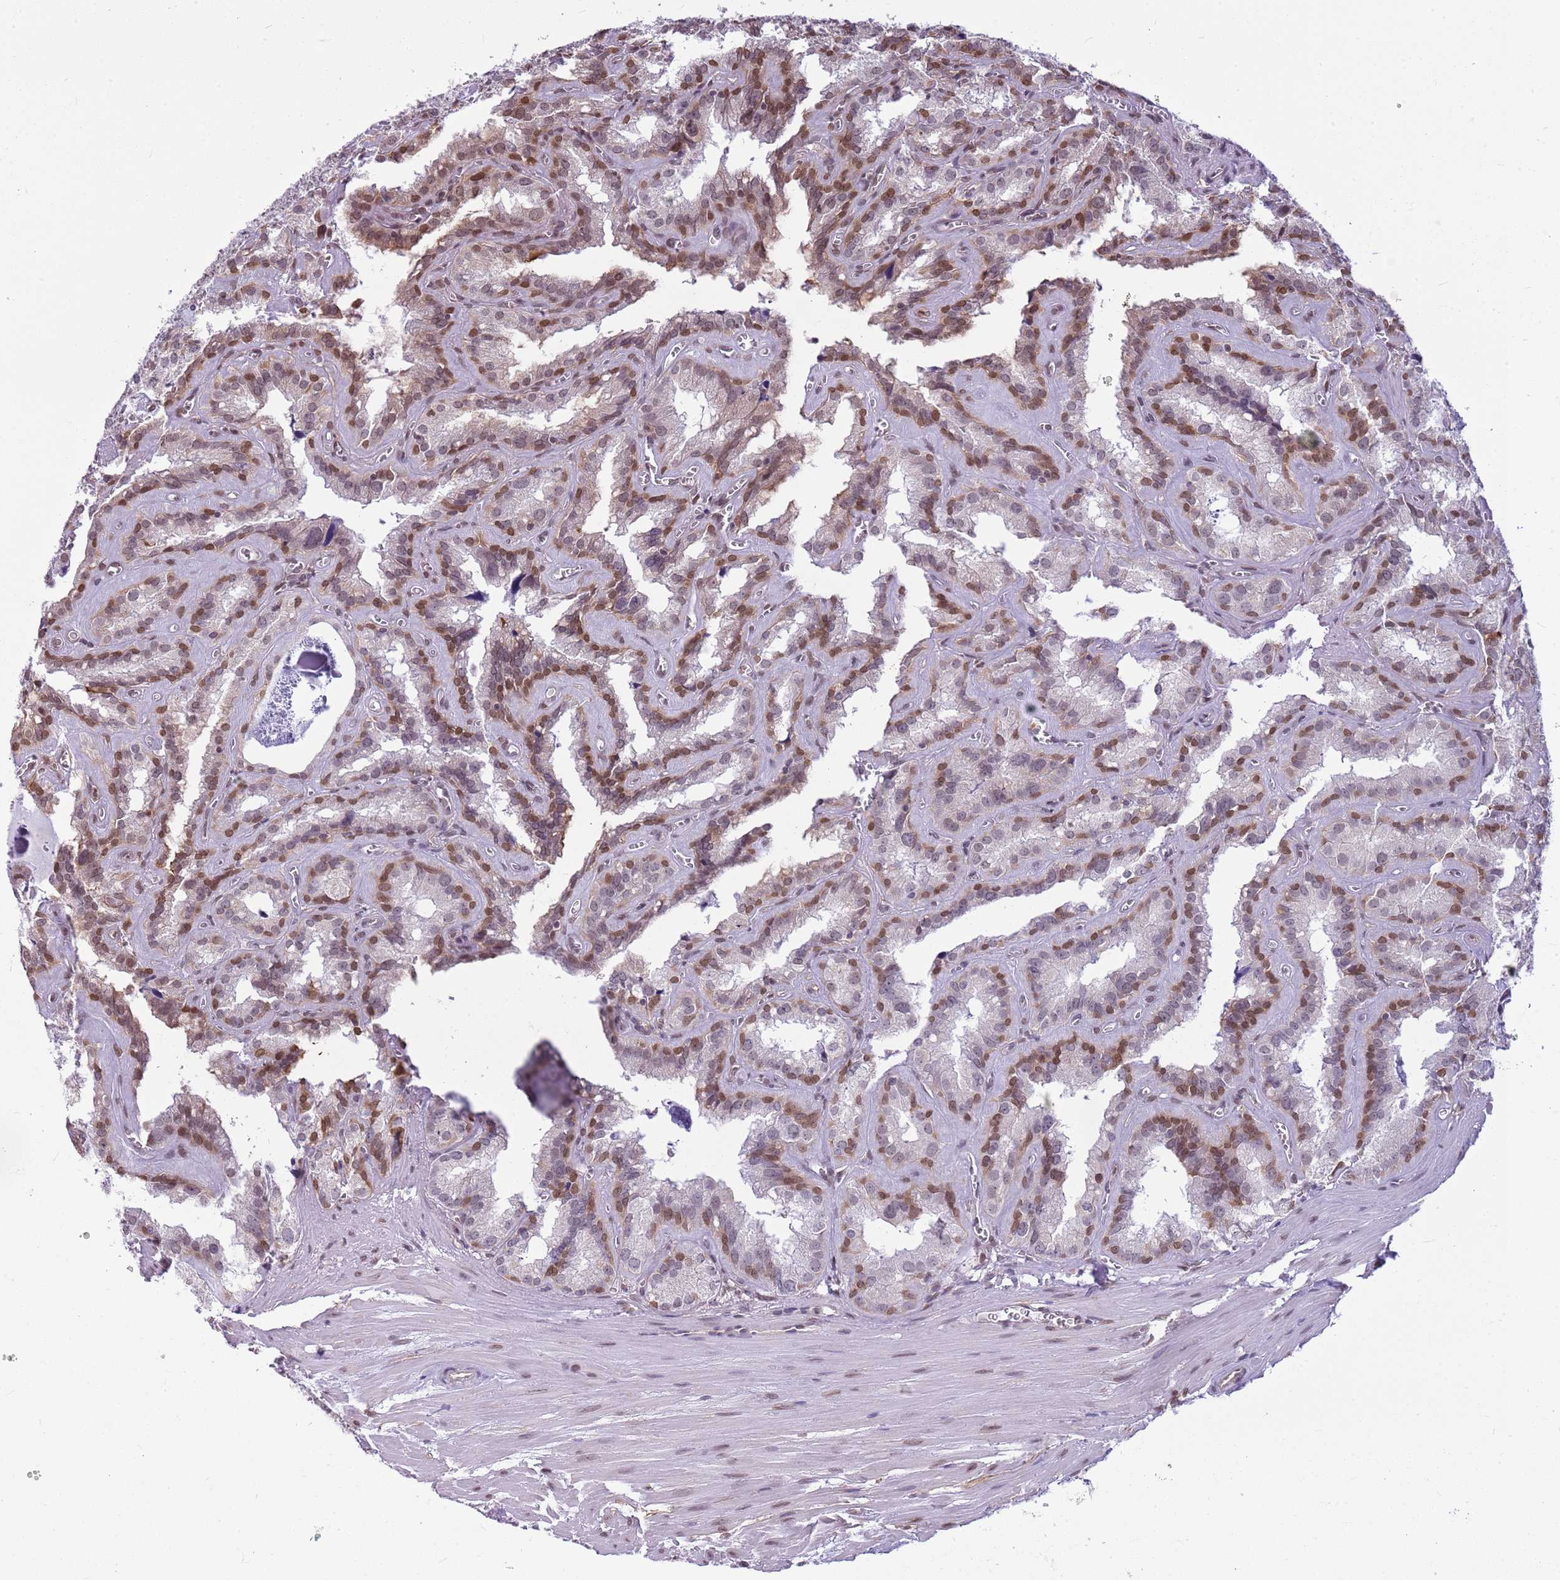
{"staining": {"intensity": "moderate", "quantity": "25%-75%", "location": "nuclear"}, "tissue": "seminal vesicle", "cell_type": "Glandular cells", "image_type": "normal", "snomed": [{"axis": "morphology", "description": "Normal tissue, NOS"}, {"axis": "topography", "description": "Prostate"}, {"axis": "topography", "description": "Seminal veicle"}], "caption": "Immunohistochemistry (DAB (3,3'-diaminobenzidine)) staining of benign seminal vesicle reveals moderate nuclear protein staining in approximately 25%-75% of glandular cells. (IHC, brightfield microscopy, high magnification).", "gene": "DHX32", "patient": {"sex": "male", "age": 59}}